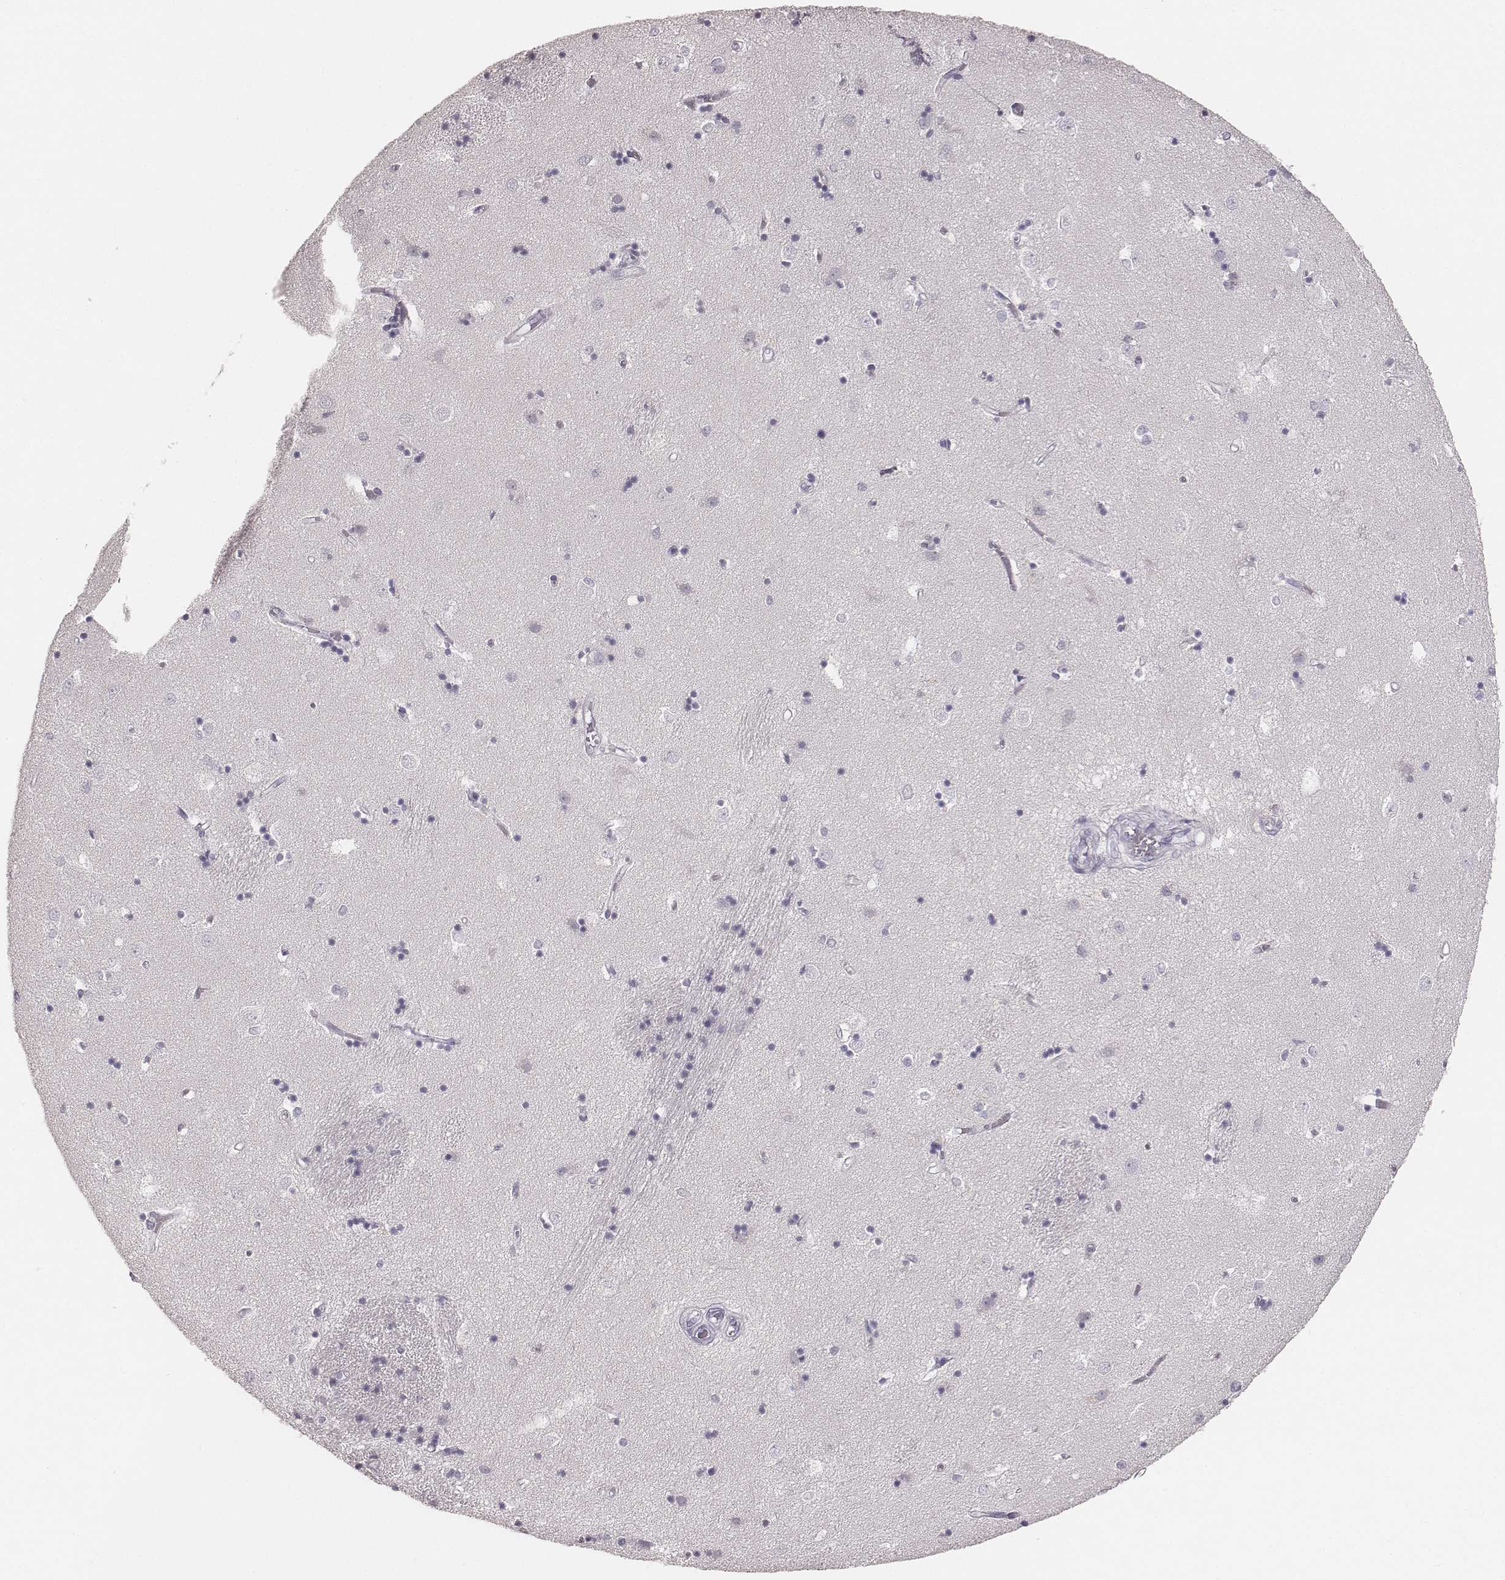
{"staining": {"intensity": "negative", "quantity": "none", "location": "none"}, "tissue": "caudate", "cell_type": "Glial cells", "image_type": "normal", "snomed": [{"axis": "morphology", "description": "Normal tissue, NOS"}, {"axis": "topography", "description": "Lateral ventricle wall"}], "caption": "IHC histopathology image of unremarkable caudate: human caudate stained with DAB (3,3'-diaminobenzidine) reveals no significant protein positivity in glial cells. The staining was performed using DAB to visualize the protein expression in brown, while the nuclei were stained in blue with hematoxylin (Magnification: 20x).", "gene": "MYH6", "patient": {"sex": "male", "age": 54}}